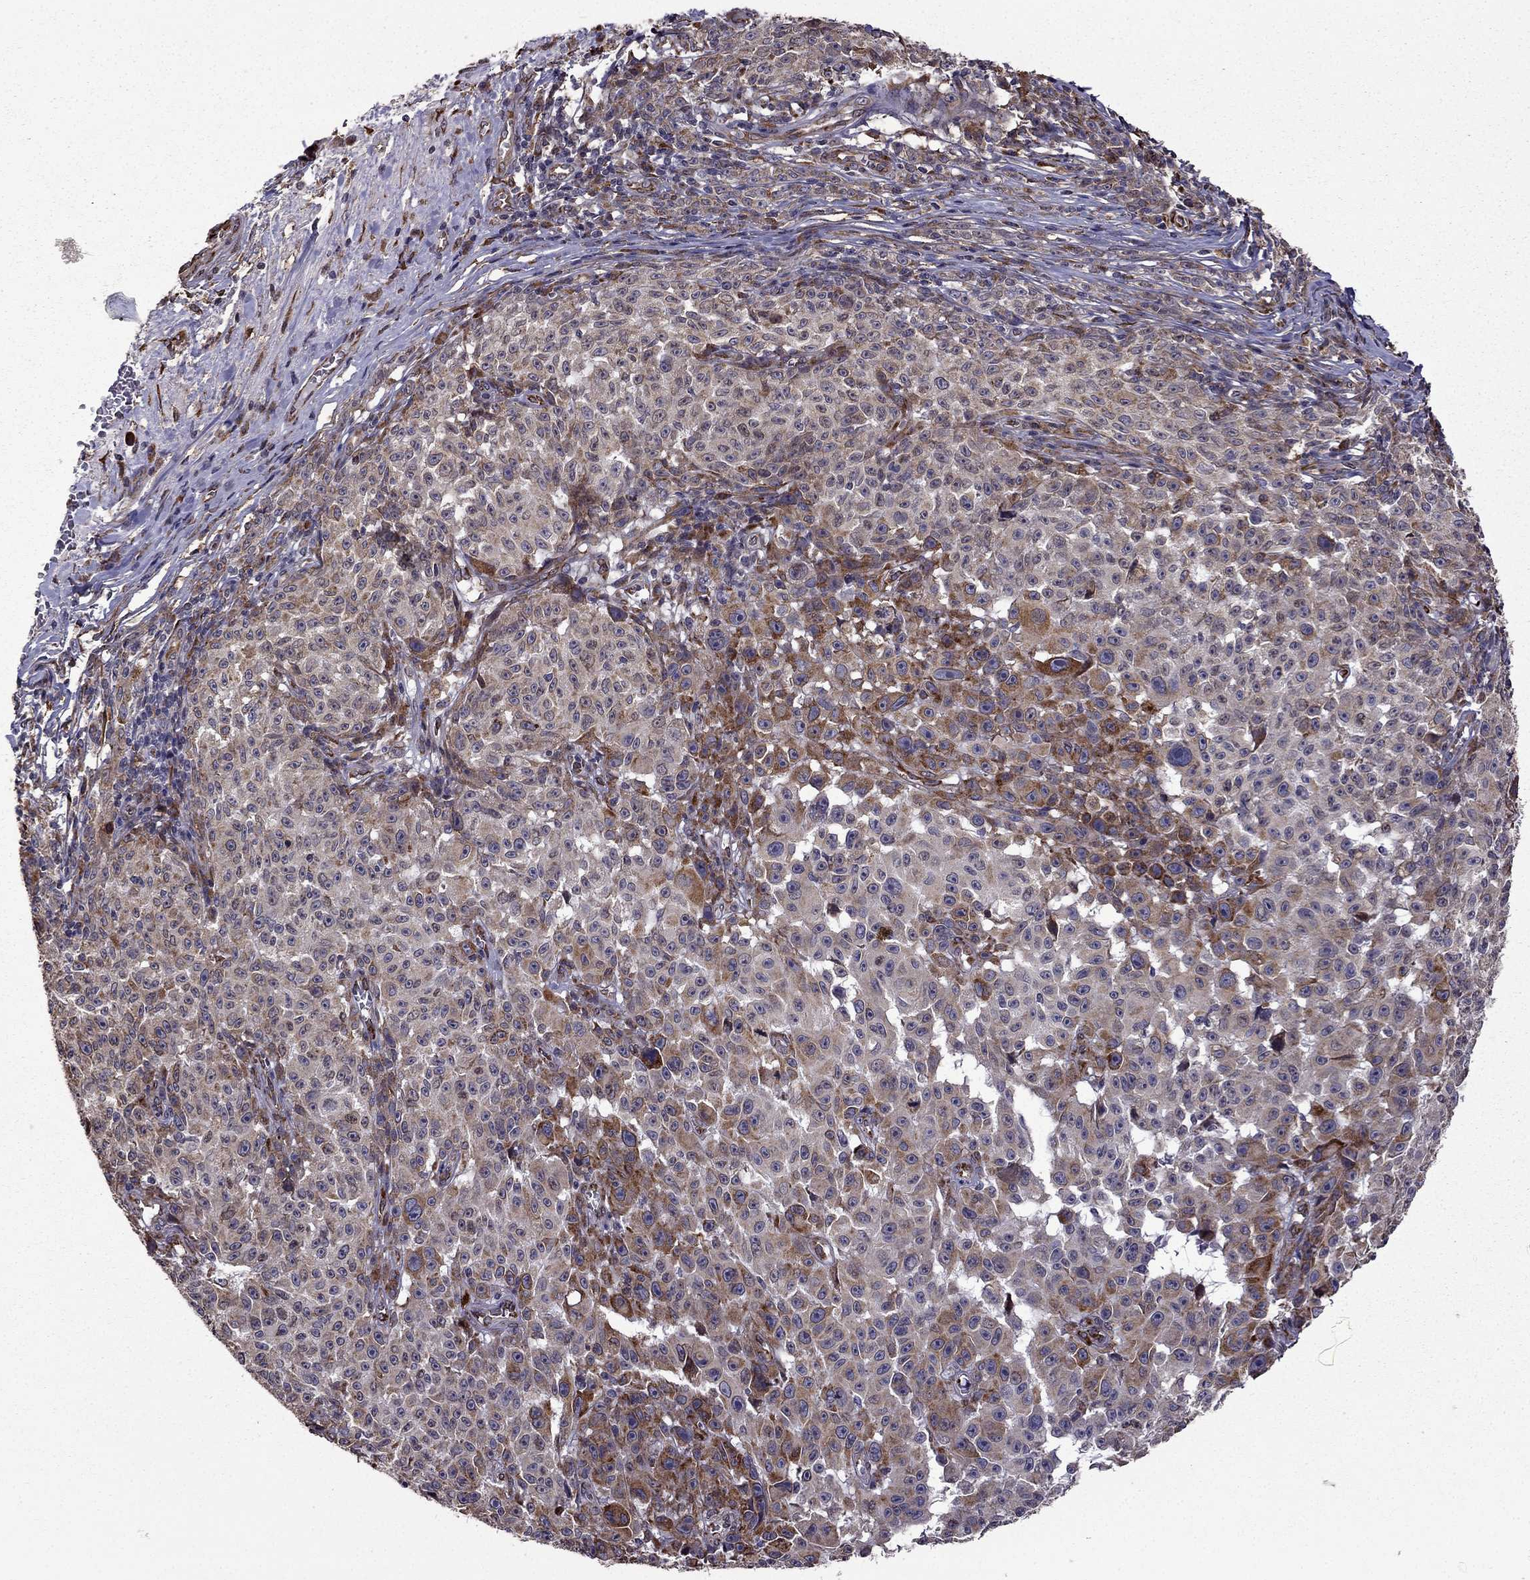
{"staining": {"intensity": "strong", "quantity": "<25%", "location": "cytoplasmic/membranous"}, "tissue": "melanoma", "cell_type": "Tumor cells", "image_type": "cancer", "snomed": [{"axis": "morphology", "description": "Malignant melanoma, NOS"}, {"axis": "topography", "description": "Skin"}], "caption": "The image shows staining of malignant melanoma, revealing strong cytoplasmic/membranous protein expression (brown color) within tumor cells.", "gene": "IKBIP", "patient": {"sex": "female", "age": 82}}